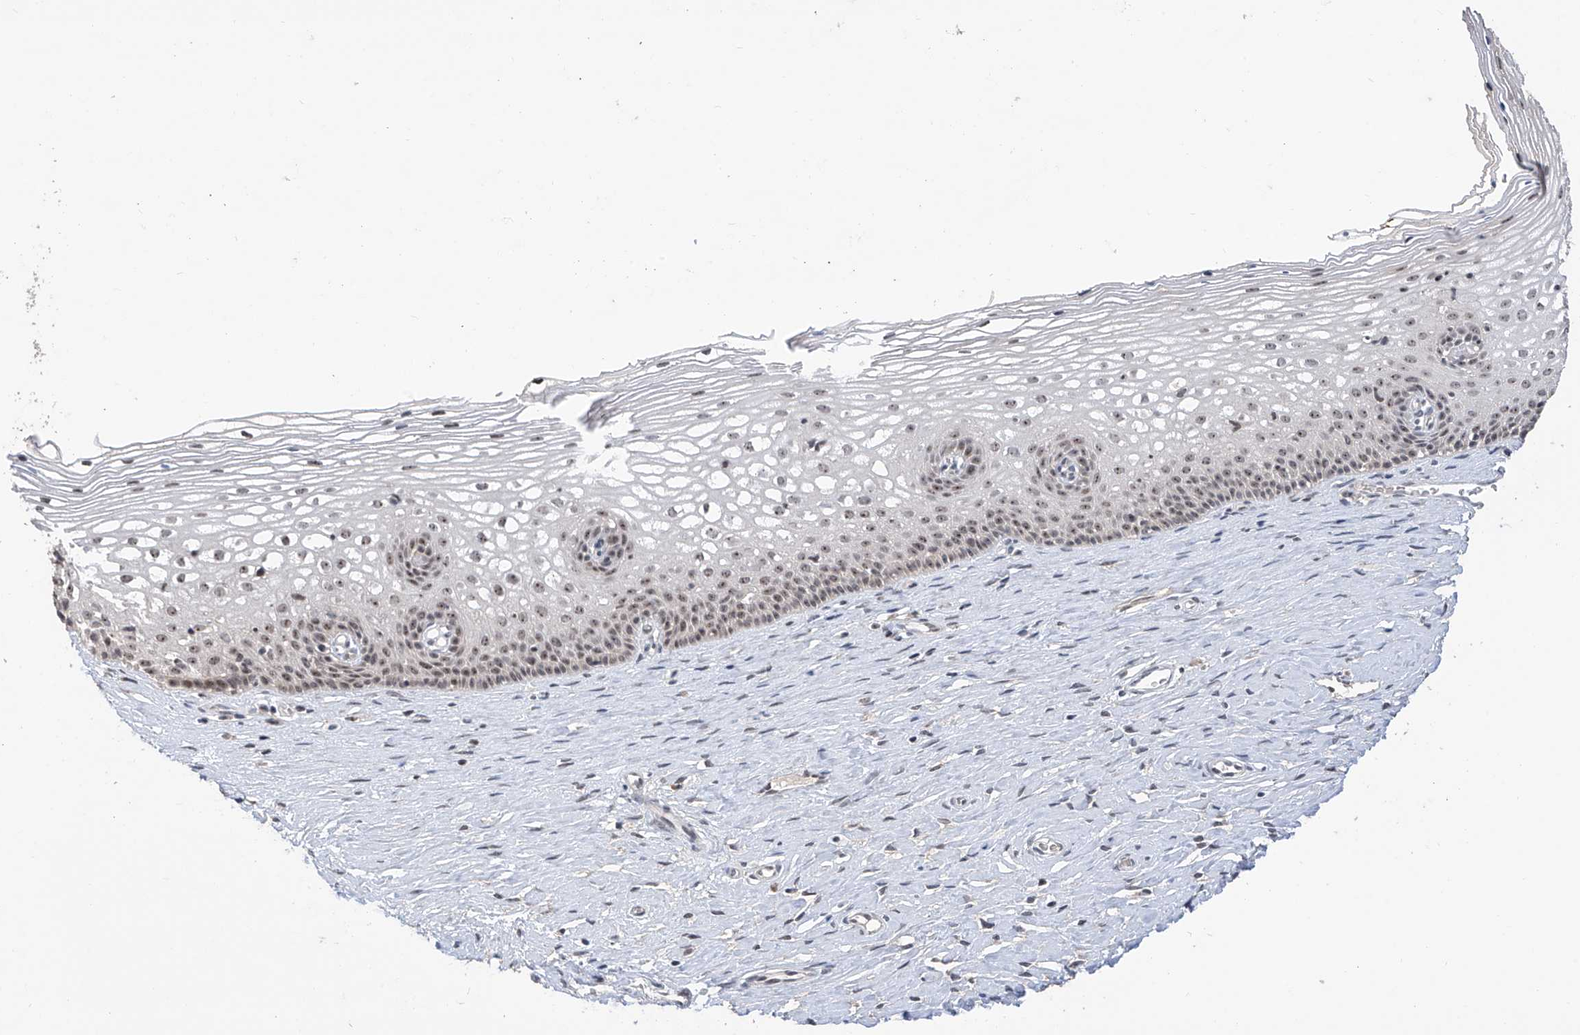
{"staining": {"intensity": "negative", "quantity": "none", "location": "none"}, "tissue": "cervix", "cell_type": "Glandular cells", "image_type": "normal", "snomed": [{"axis": "morphology", "description": "Normal tissue, NOS"}, {"axis": "topography", "description": "Cervix"}], "caption": "An immunohistochemistry micrograph of benign cervix is shown. There is no staining in glandular cells of cervix. Nuclei are stained in blue.", "gene": "C1orf131", "patient": {"sex": "female", "age": 33}}